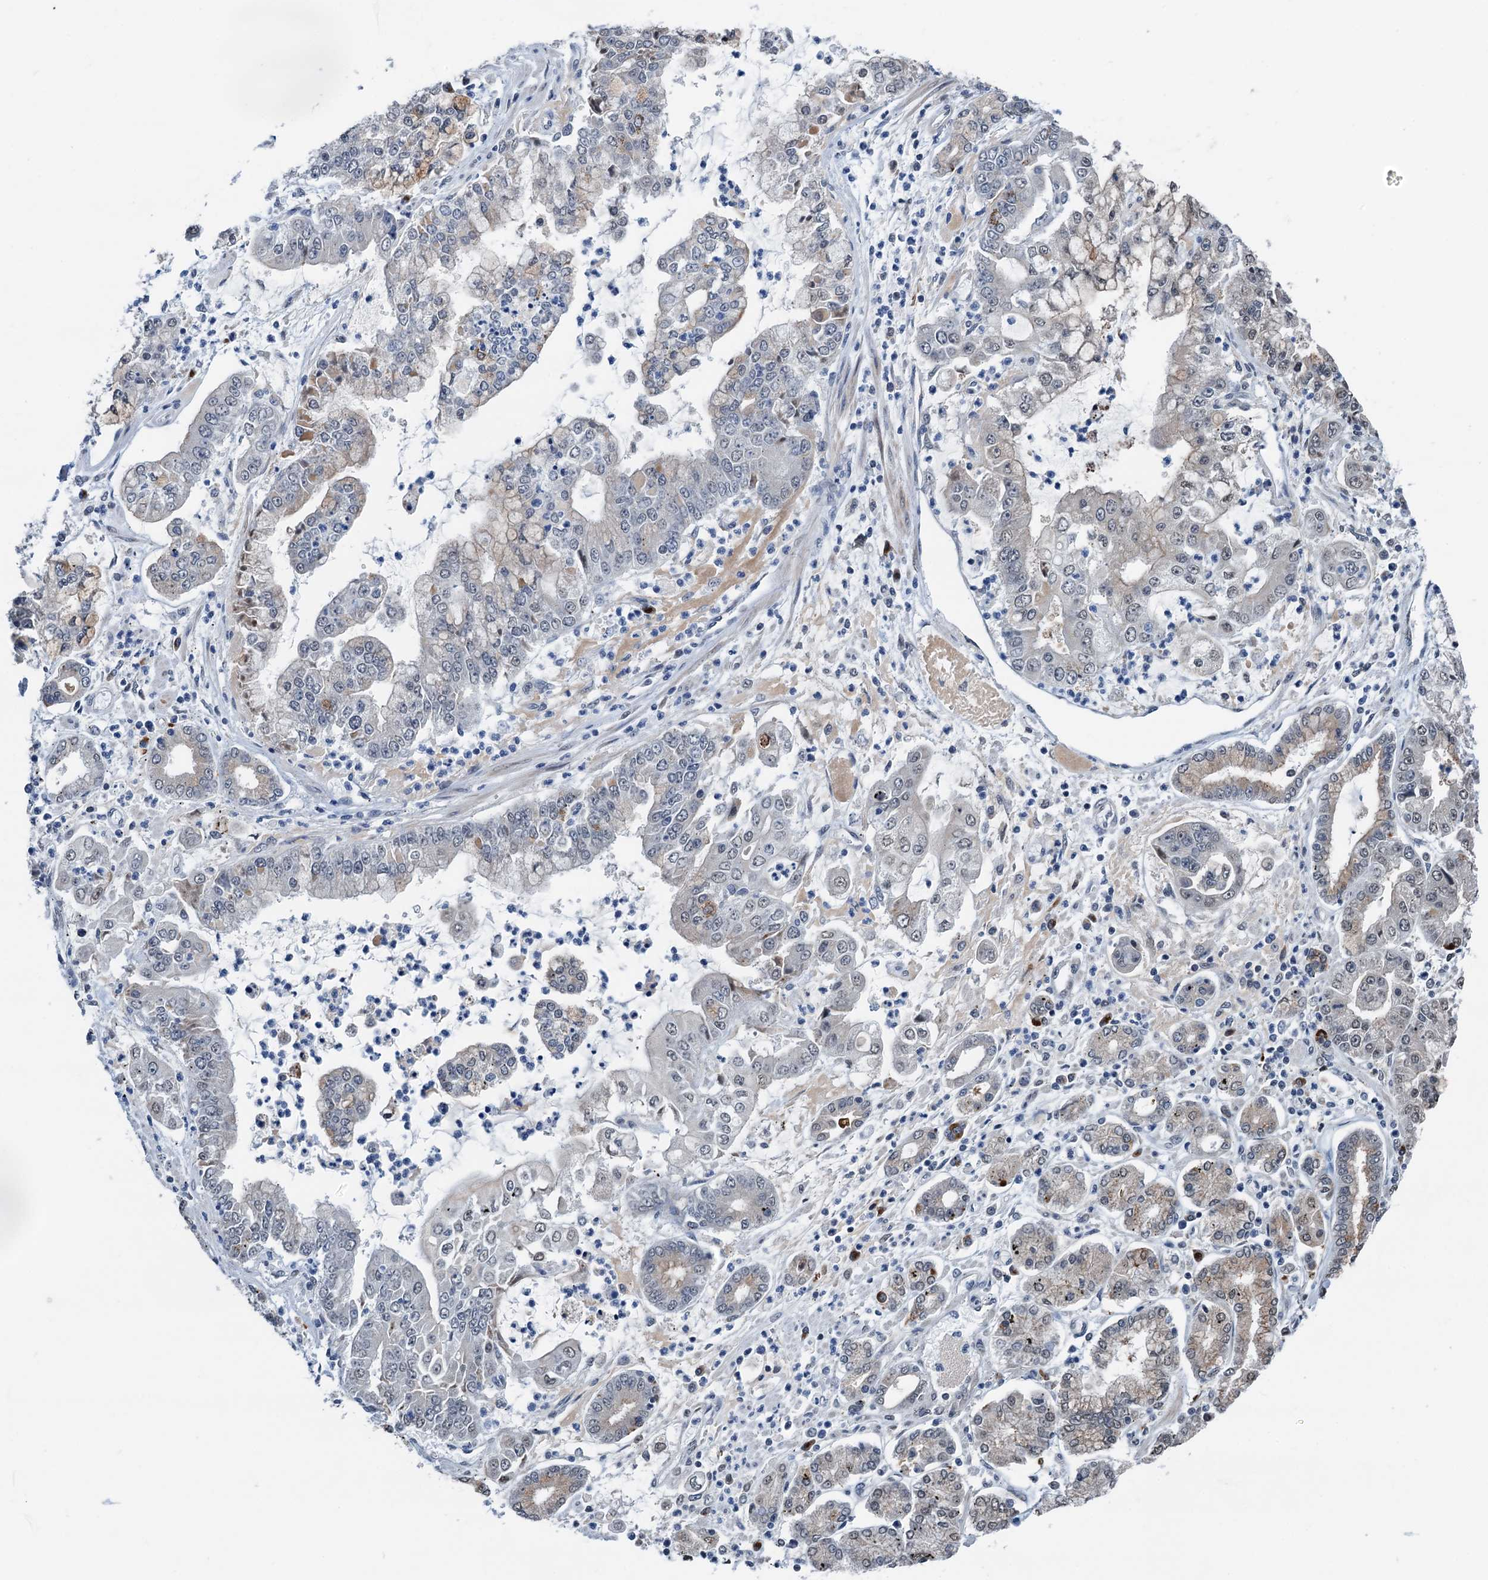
{"staining": {"intensity": "weak", "quantity": "<25%", "location": "cytoplasmic/membranous"}, "tissue": "stomach cancer", "cell_type": "Tumor cells", "image_type": "cancer", "snomed": [{"axis": "morphology", "description": "Adenocarcinoma, NOS"}, {"axis": "topography", "description": "Stomach"}], "caption": "There is no significant positivity in tumor cells of adenocarcinoma (stomach). The staining was performed using DAB (3,3'-diaminobenzidine) to visualize the protein expression in brown, while the nuclei were stained in blue with hematoxylin (Magnification: 20x).", "gene": "SHLD1", "patient": {"sex": "male", "age": 76}}